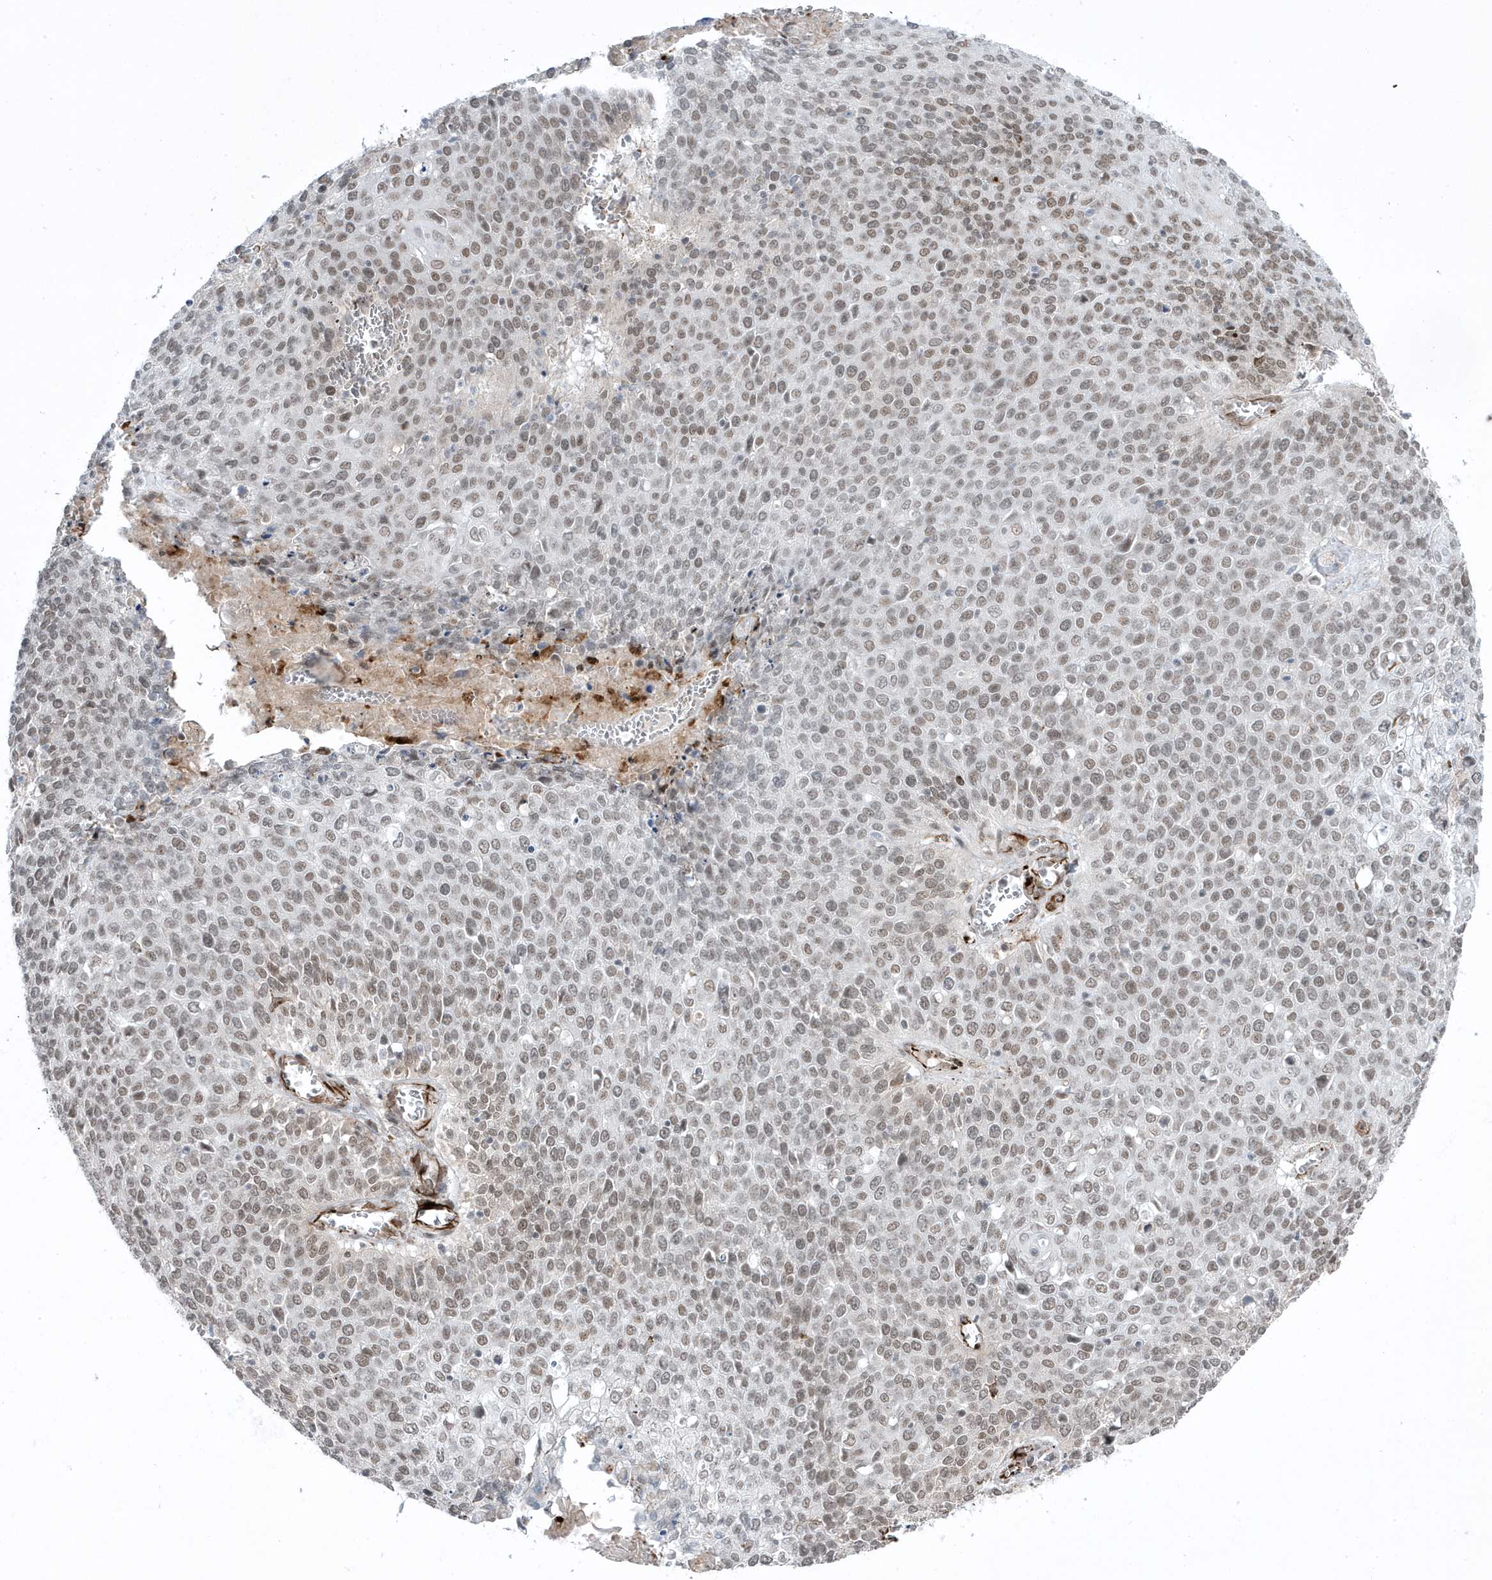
{"staining": {"intensity": "moderate", "quantity": ">75%", "location": "nuclear"}, "tissue": "cervical cancer", "cell_type": "Tumor cells", "image_type": "cancer", "snomed": [{"axis": "morphology", "description": "Squamous cell carcinoma, NOS"}, {"axis": "topography", "description": "Cervix"}], "caption": "Protein expression analysis of cervical squamous cell carcinoma reveals moderate nuclear positivity in about >75% of tumor cells.", "gene": "ADAMTSL3", "patient": {"sex": "female", "age": 39}}